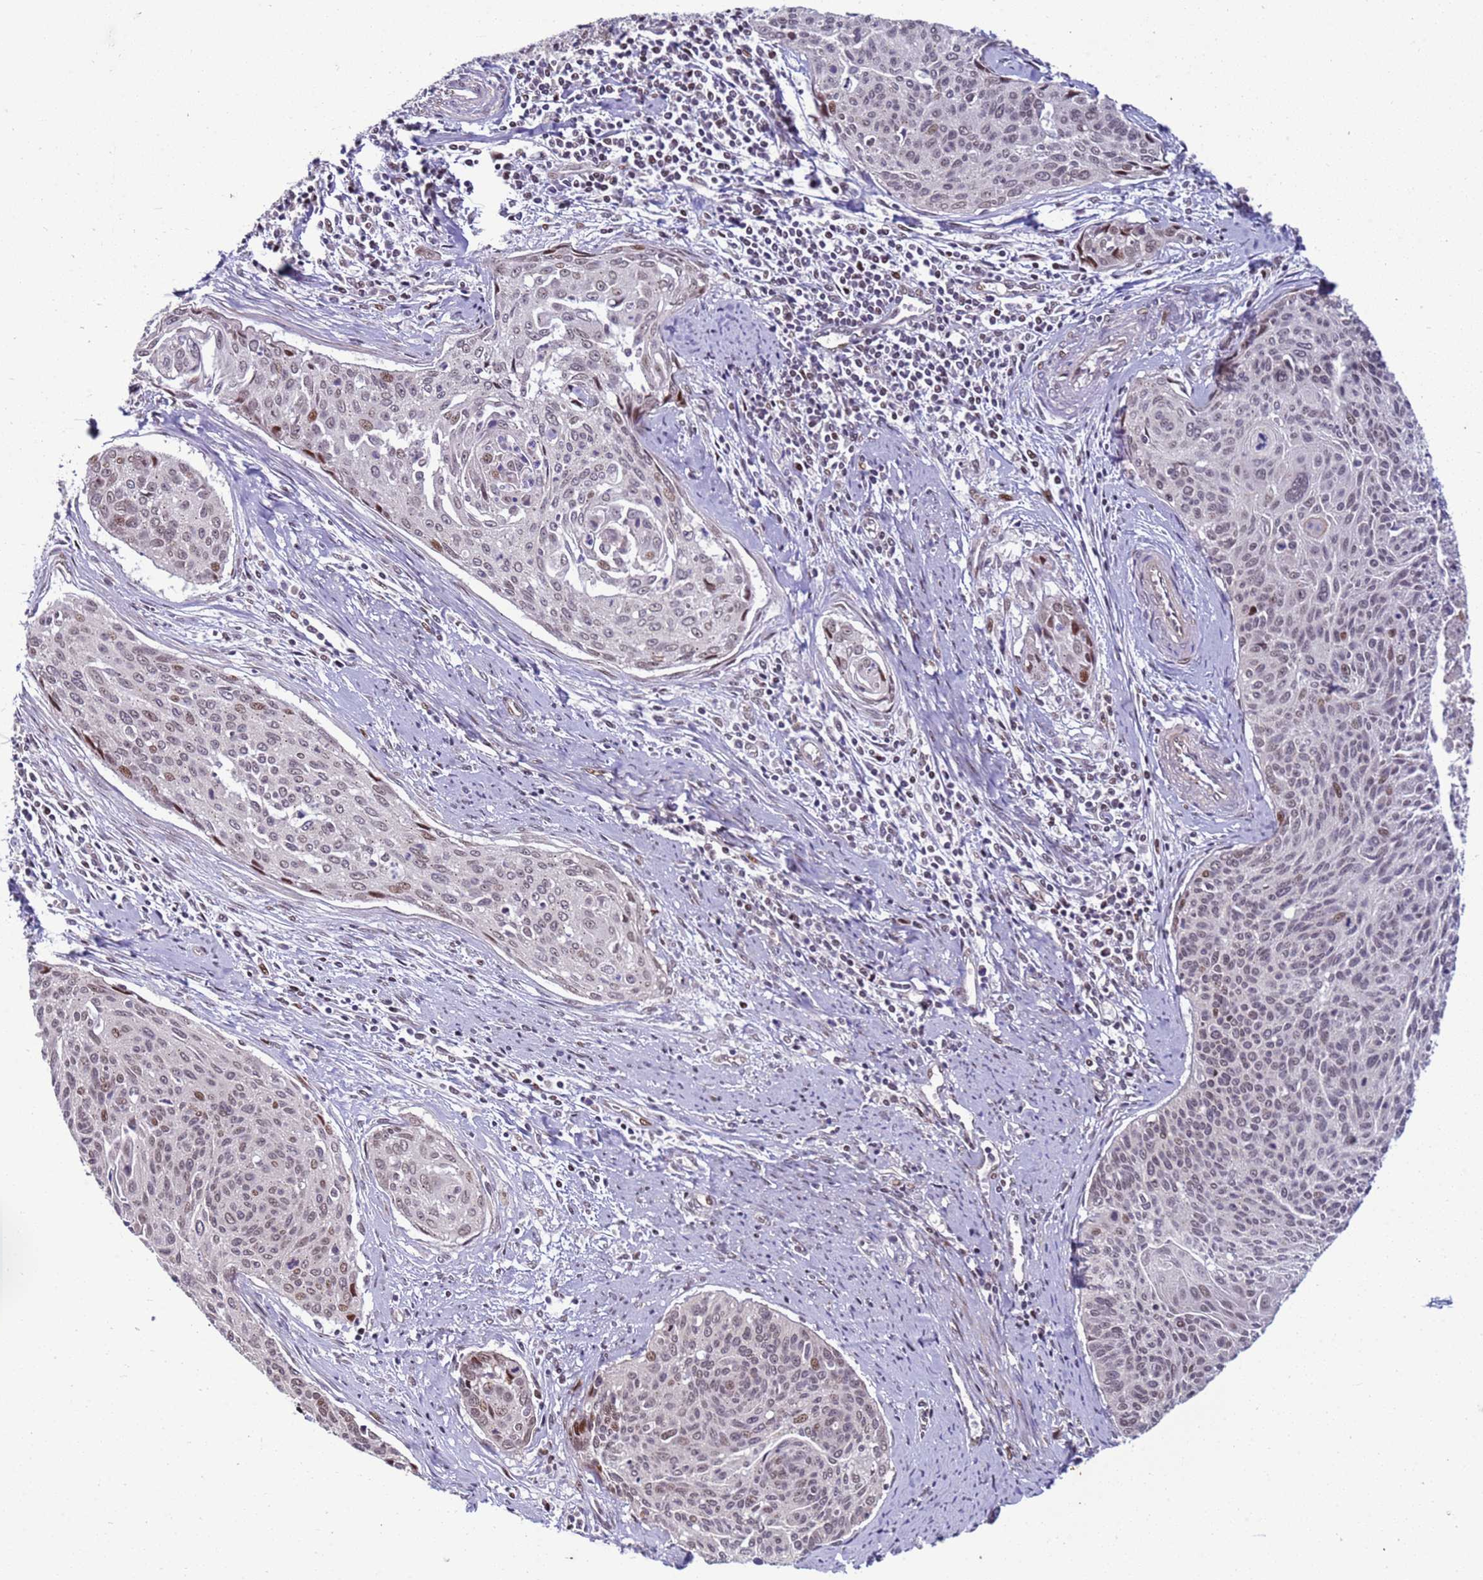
{"staining": {"intensity": "moderate", "quantity": "<25%", "location": "nuclear"}, "tissue": "cervical cancer", "cell_type": "Tumor cells", "image_type": "cancer", "snomed": [{"axis": "morphology", "description": "Squamous cell carcinoma, NOS"}, {"axis": "topography", "description": "Cervix"}], "caption": "Cervical cancer stained with DAB immunohistochemistry (IHC) displays low levels of moderate nuclear staining in approximately <25% of tumor cells.", "gene": "SHC3", "patient": {"sex": "female", "age": 55}}